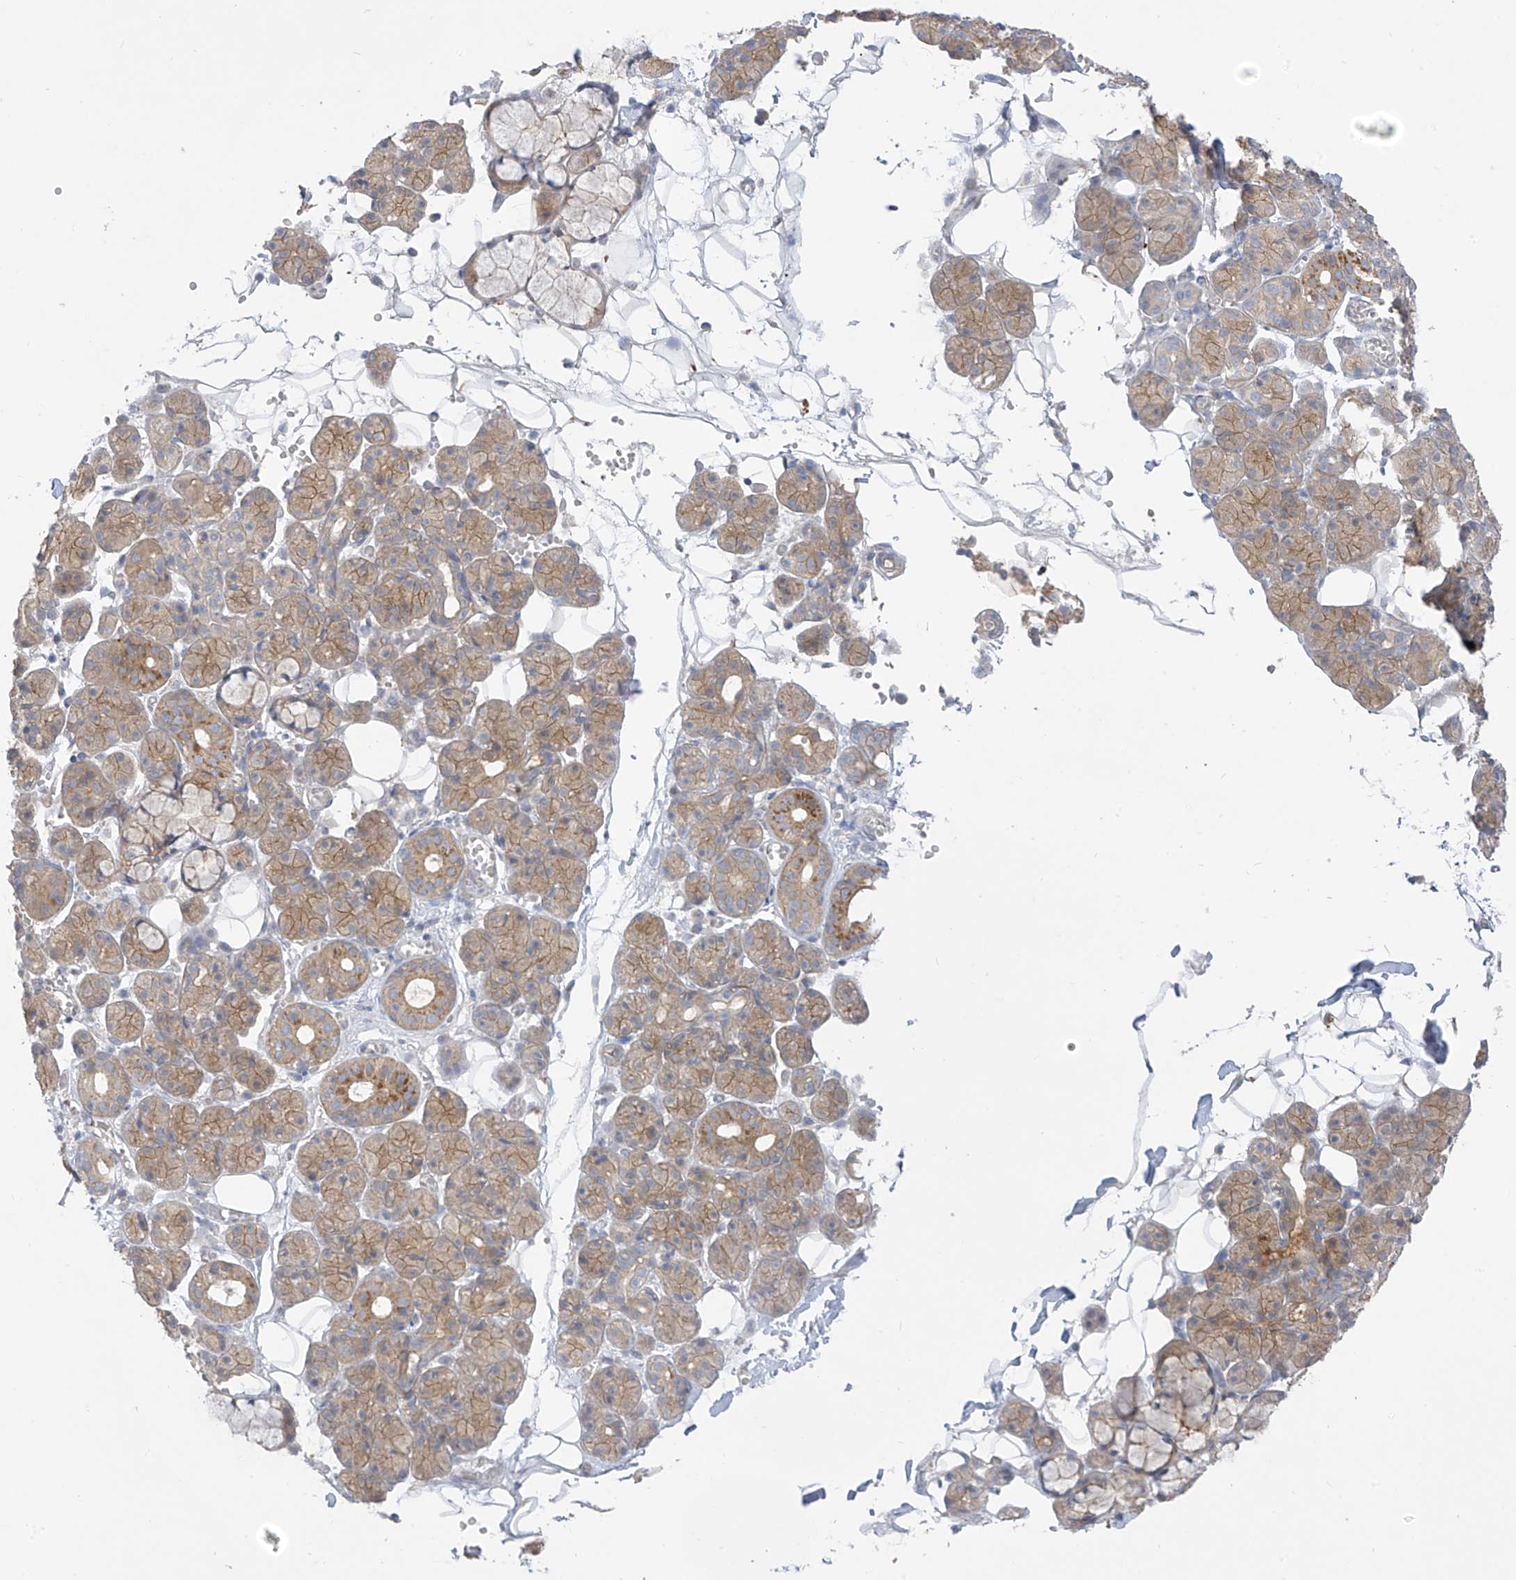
{"staining": {"intensity": "moderate", "quantity": "25%-75%", "location": "cytoplasmic/membranous"}, "tissue": "salivary gland", "cell_type": "Glandular cells", "image_type": "normal", "snomed": [{"axis": "morphology", "description": "Normal tissue, NOS"}, {"axis": "topography", "description": "Salivary gland"}], "caption": "Immunohistochemical staining of normal human salivary gland reveals 25%-75% levels of moderate cytoplasmic/membranous protein expression in about 25%-75% of glandular cells. Ihc stains the protein in brown and the nuclei are stained blue.", "gene": "EIPR1", "patient": {"sex": "male", "age": 63}}